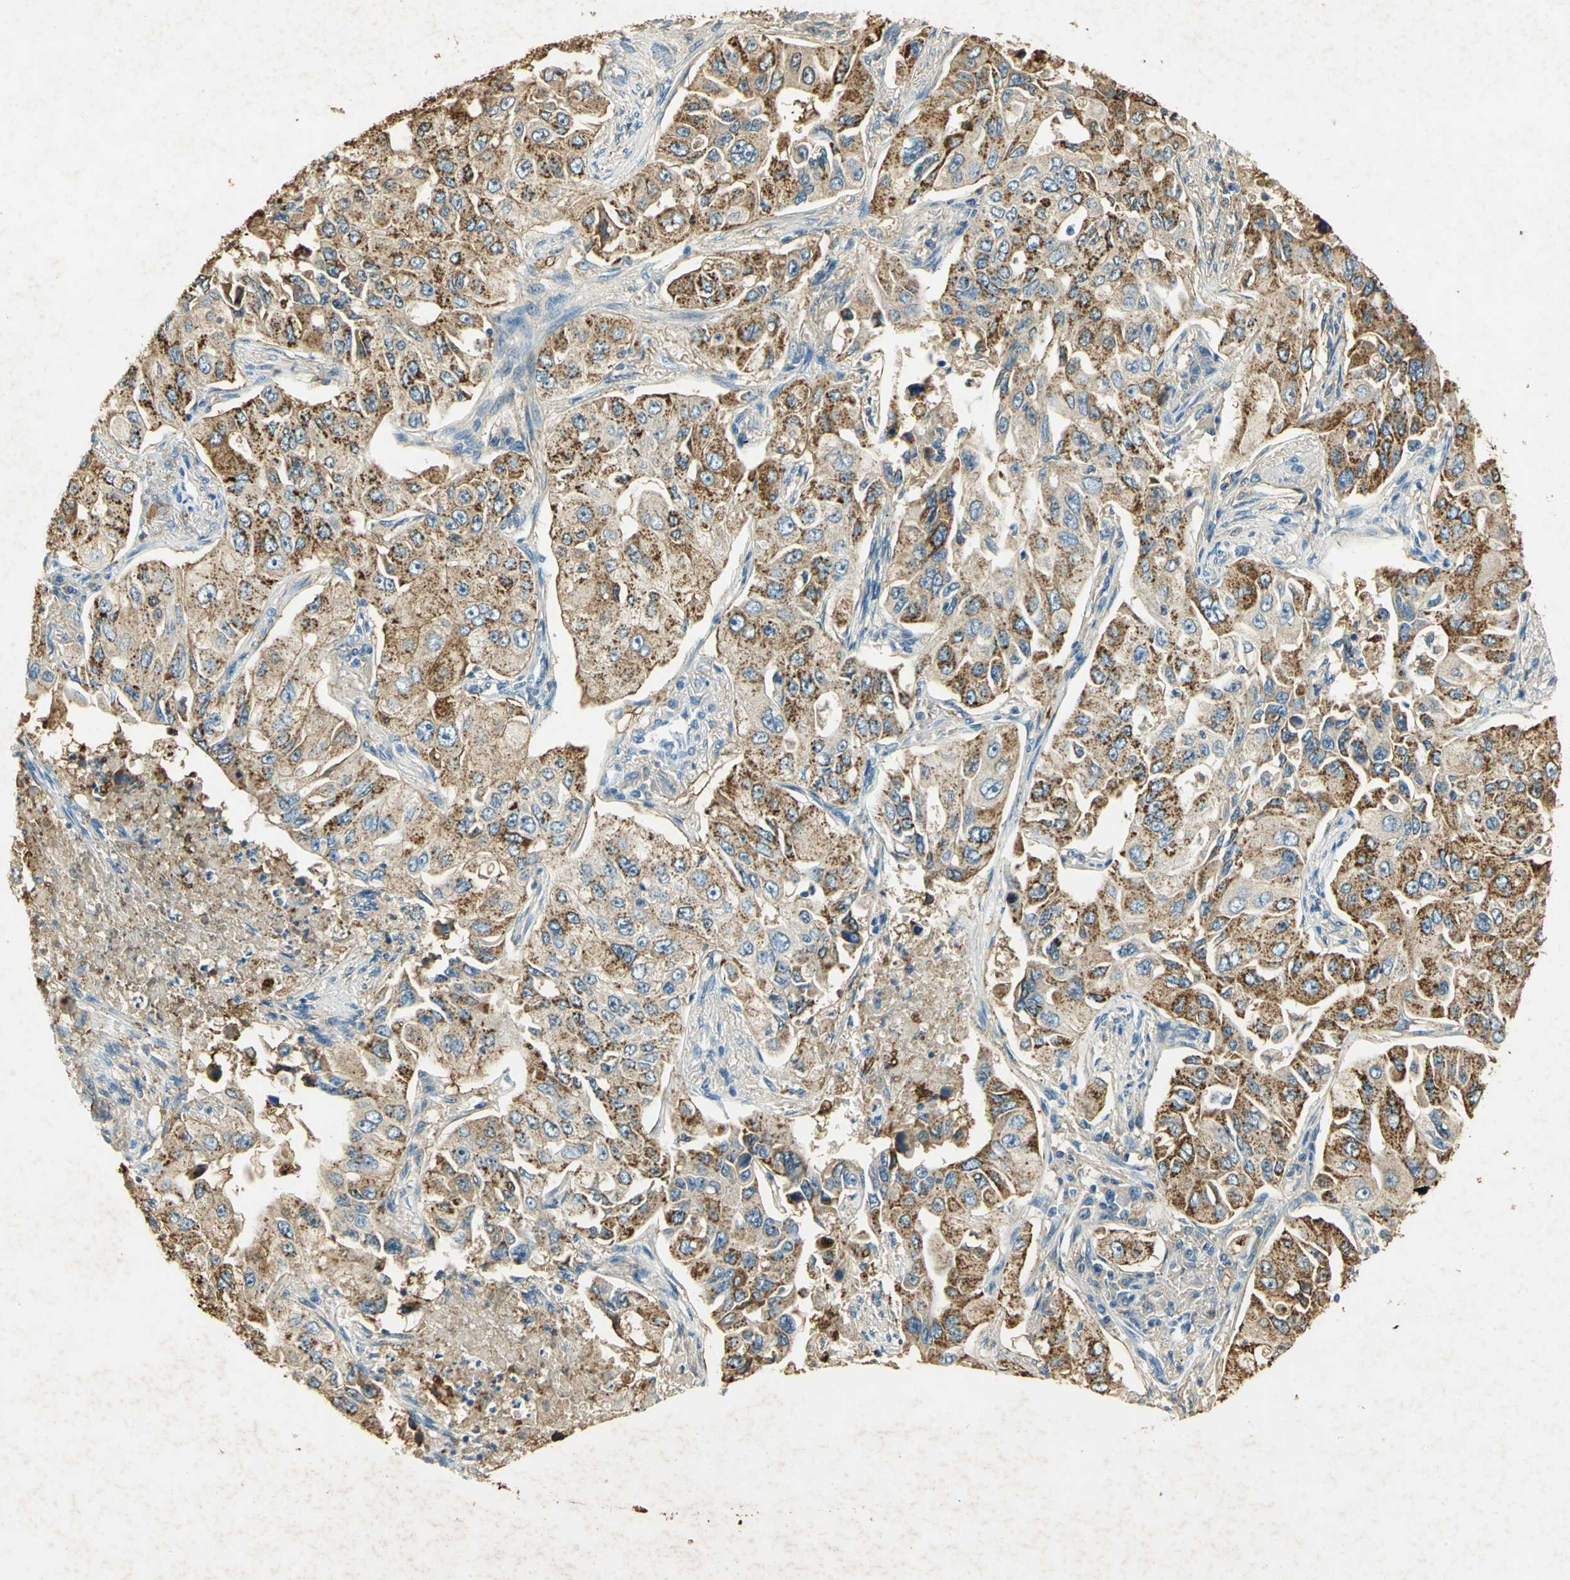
{"staining": {"intensity": "moderate", "quantity": ">75%", "location": "cytoplasmic/membranous"}, "tissue": "lung cancer", "cell_type": "Tumor cells", "image_type": "cancer", "snomed": [{"axis": "morphology", "description": "Adenocarcinoma, NOS"}, {"axis": "topography", "description": "Lung"}], "caption": "There is medium levels of moderate cytoplasmic/membranous expression in tumor cells of lung cancer (adenocarcinoma), as demonstrated by immunohistochemical staining (brown color).", "gene": "ANXA4", "patient": {"sex": "male", "age": 84}}